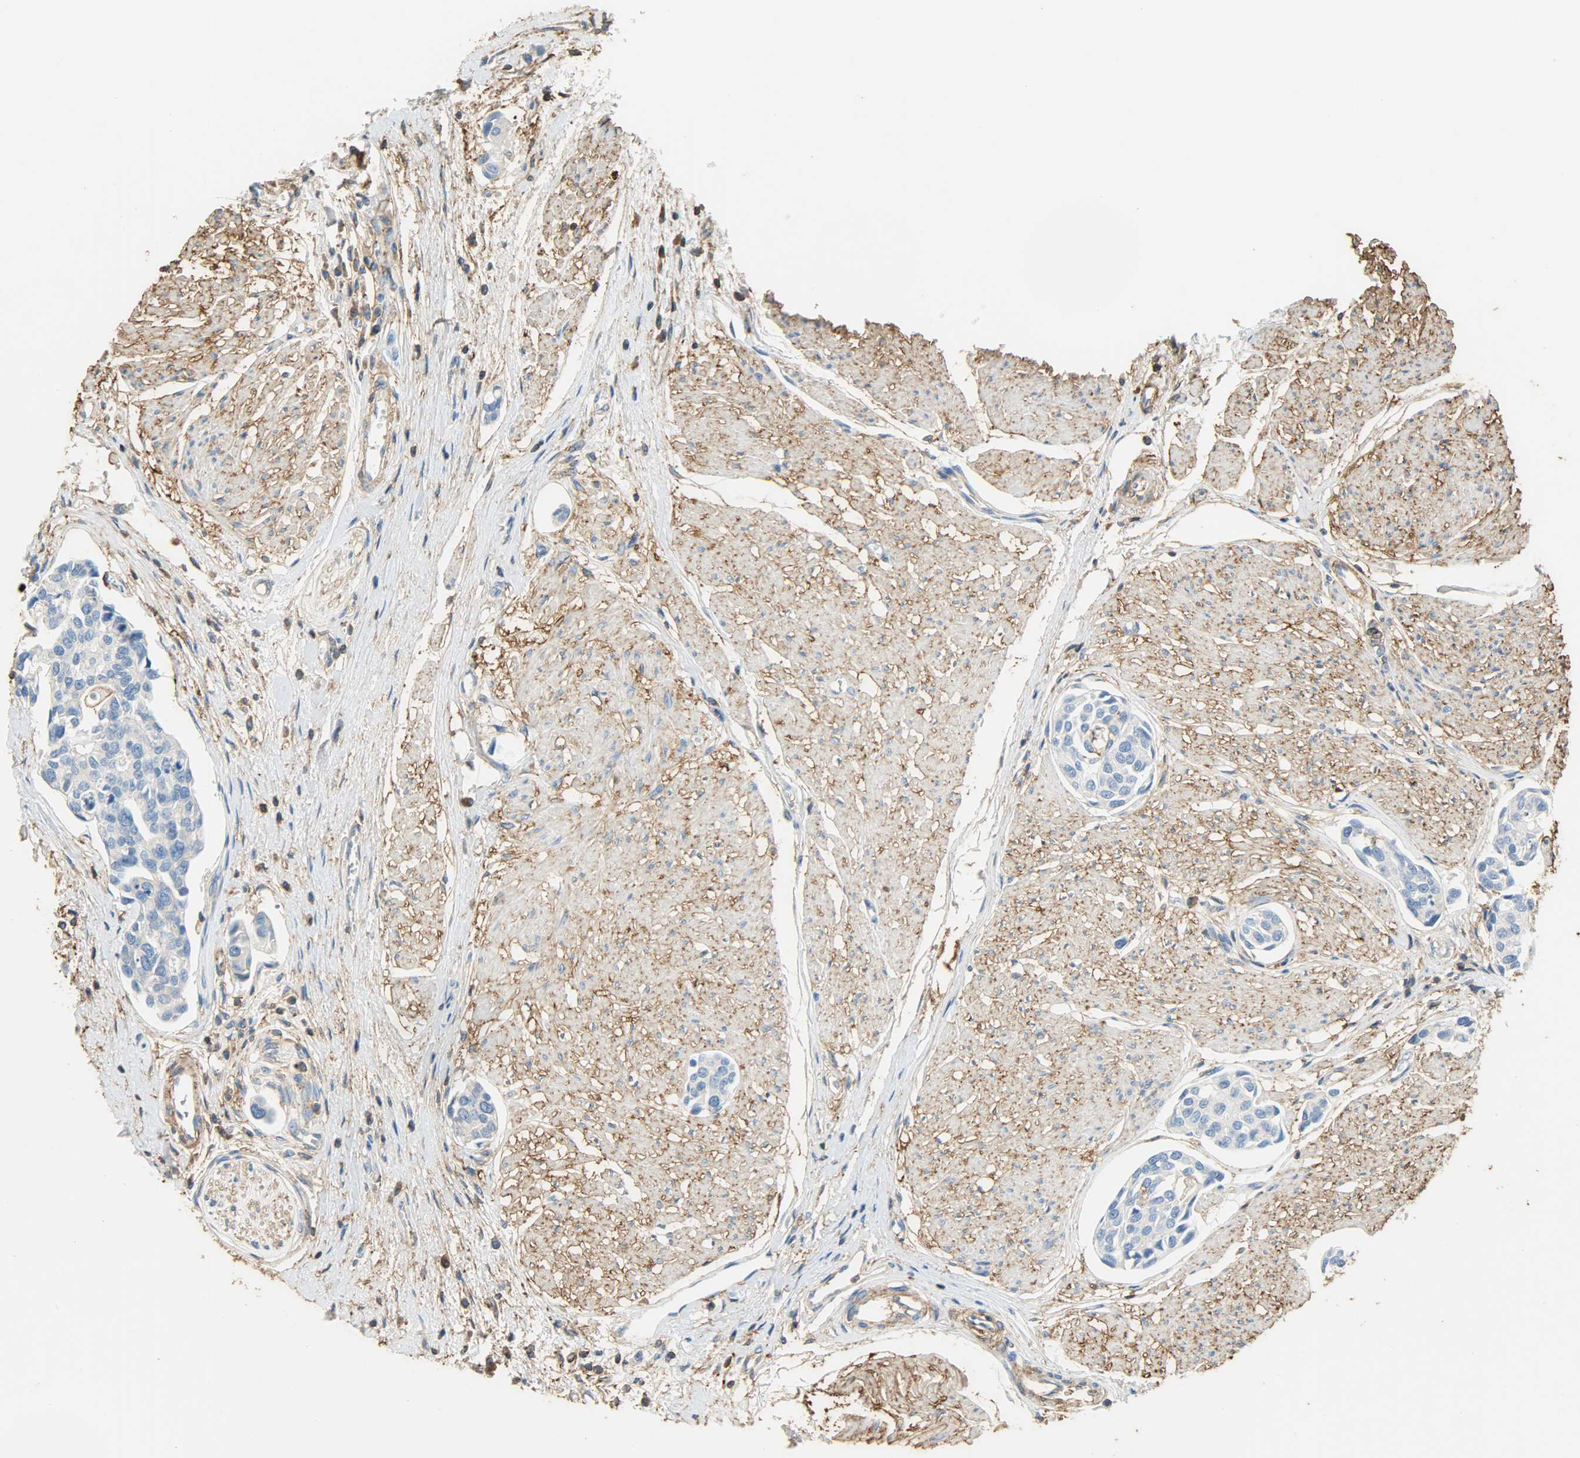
{"staining": {"intensity": "negative", "quantity": "none", "location": "none"}, "tissue": "urothelial cancer", "cell_type": "Tumor cells", "image_type": "cancer", "snomed": [{"axis": "morphology", "description": "Urothelial carcinoma, High grade"}, {"axis": "topography", "description": "Urinary bladder"}], "caption": "Image shows no significant protein expression in tumor cells of urothelial cancer.", "gene": "ANXA6", "patient": {"sex": "male", "age": 78}}